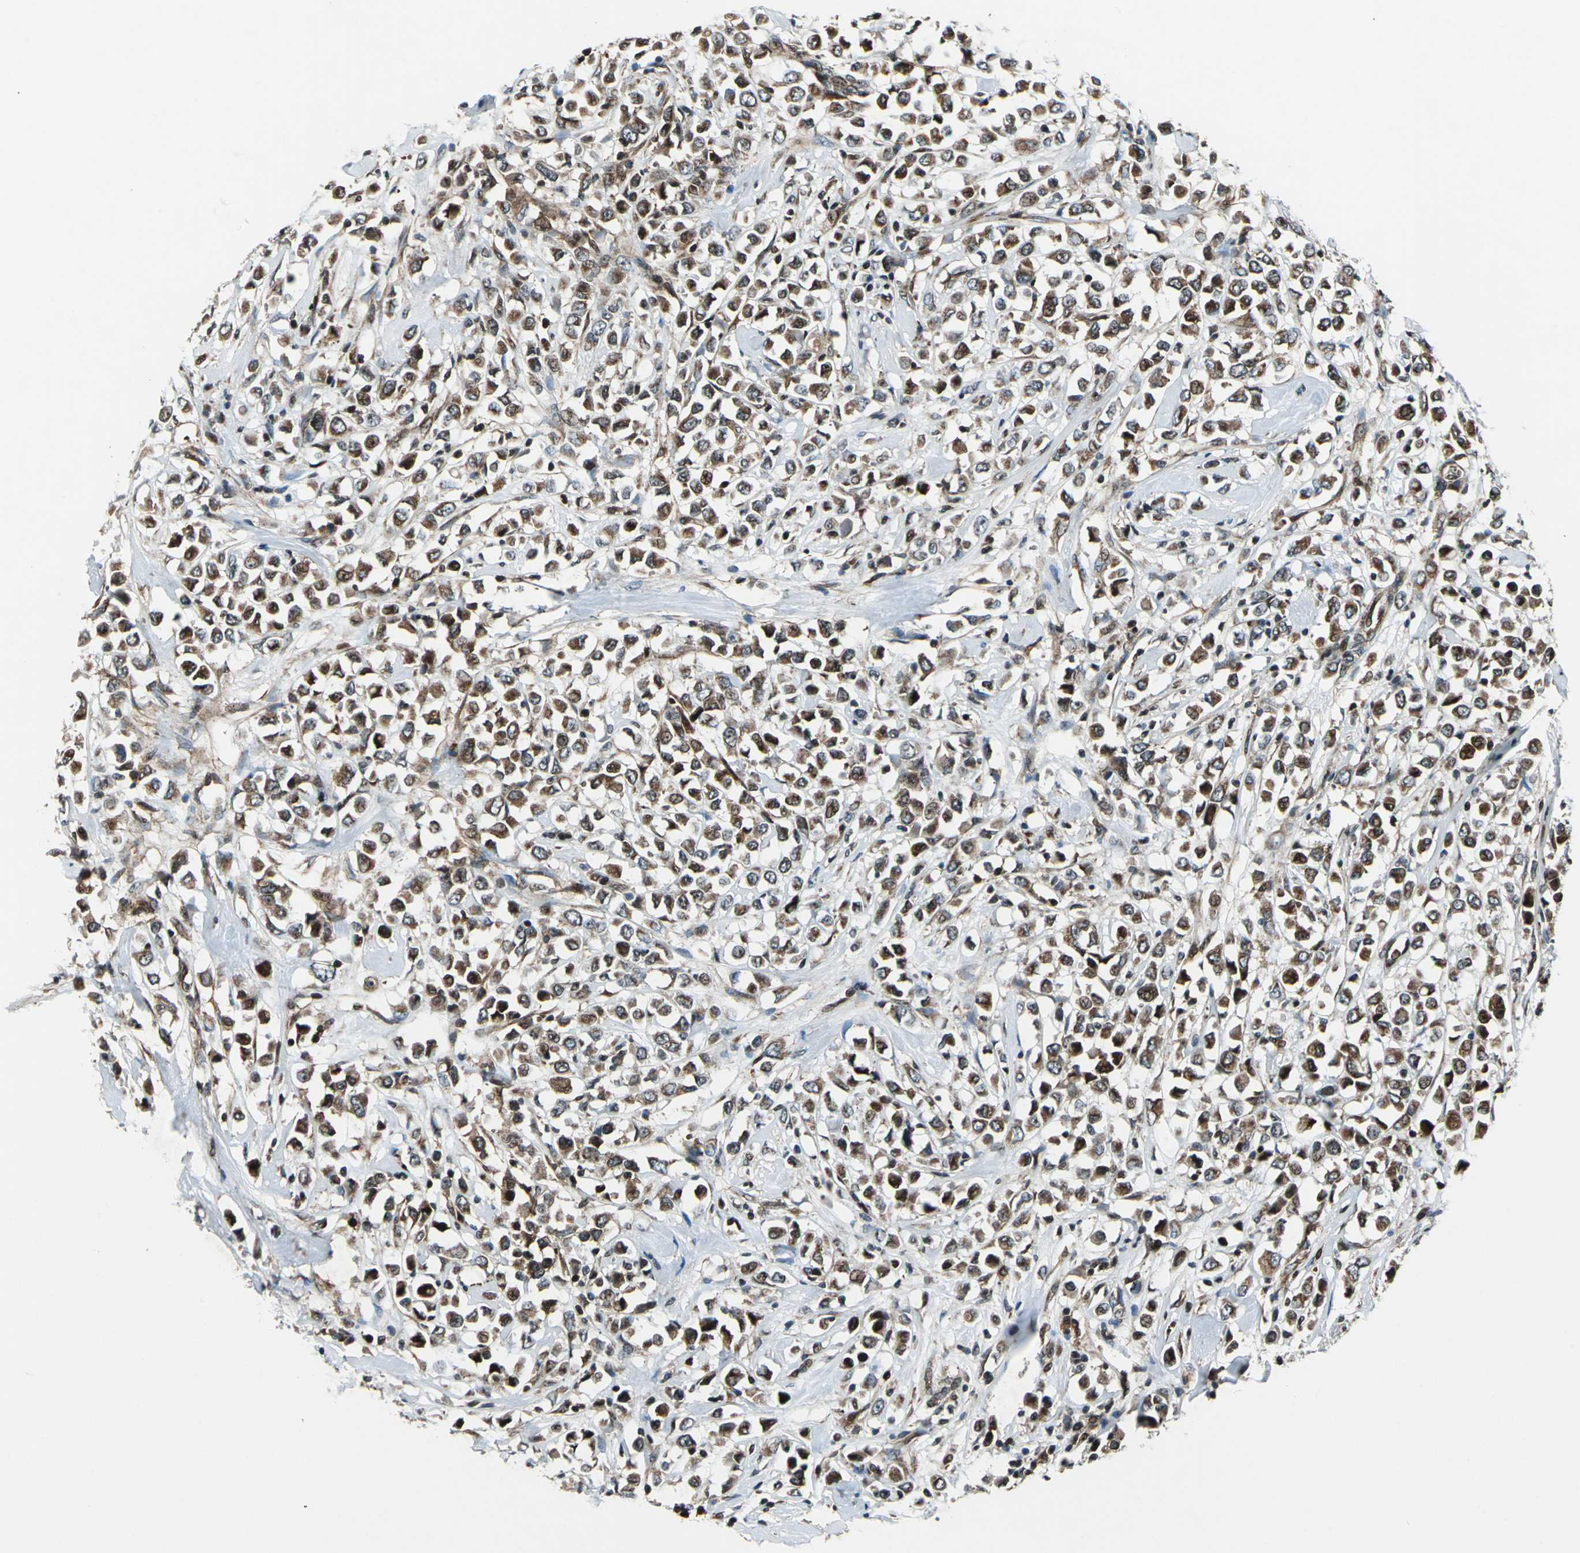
{"staining": {"intensity": "moderate", "quantity": ">75%", "location": "cytoplasmic/membranous"}, "tissue": "breast cancer", "cell_type": "Tumor cells", "image_type": "cancer", "snomed": [{"axis": "morphology", "description": "Duct carcinoma"}, {"axis": "topography", "description": "Breast"}], "caption": "A brown stain highlights moderate cytoplasmic/membranous positivity of a protein in human breast cancer tumor cells.", "gene": "AATF", "patient": {"sex": "female", "age": 61}}